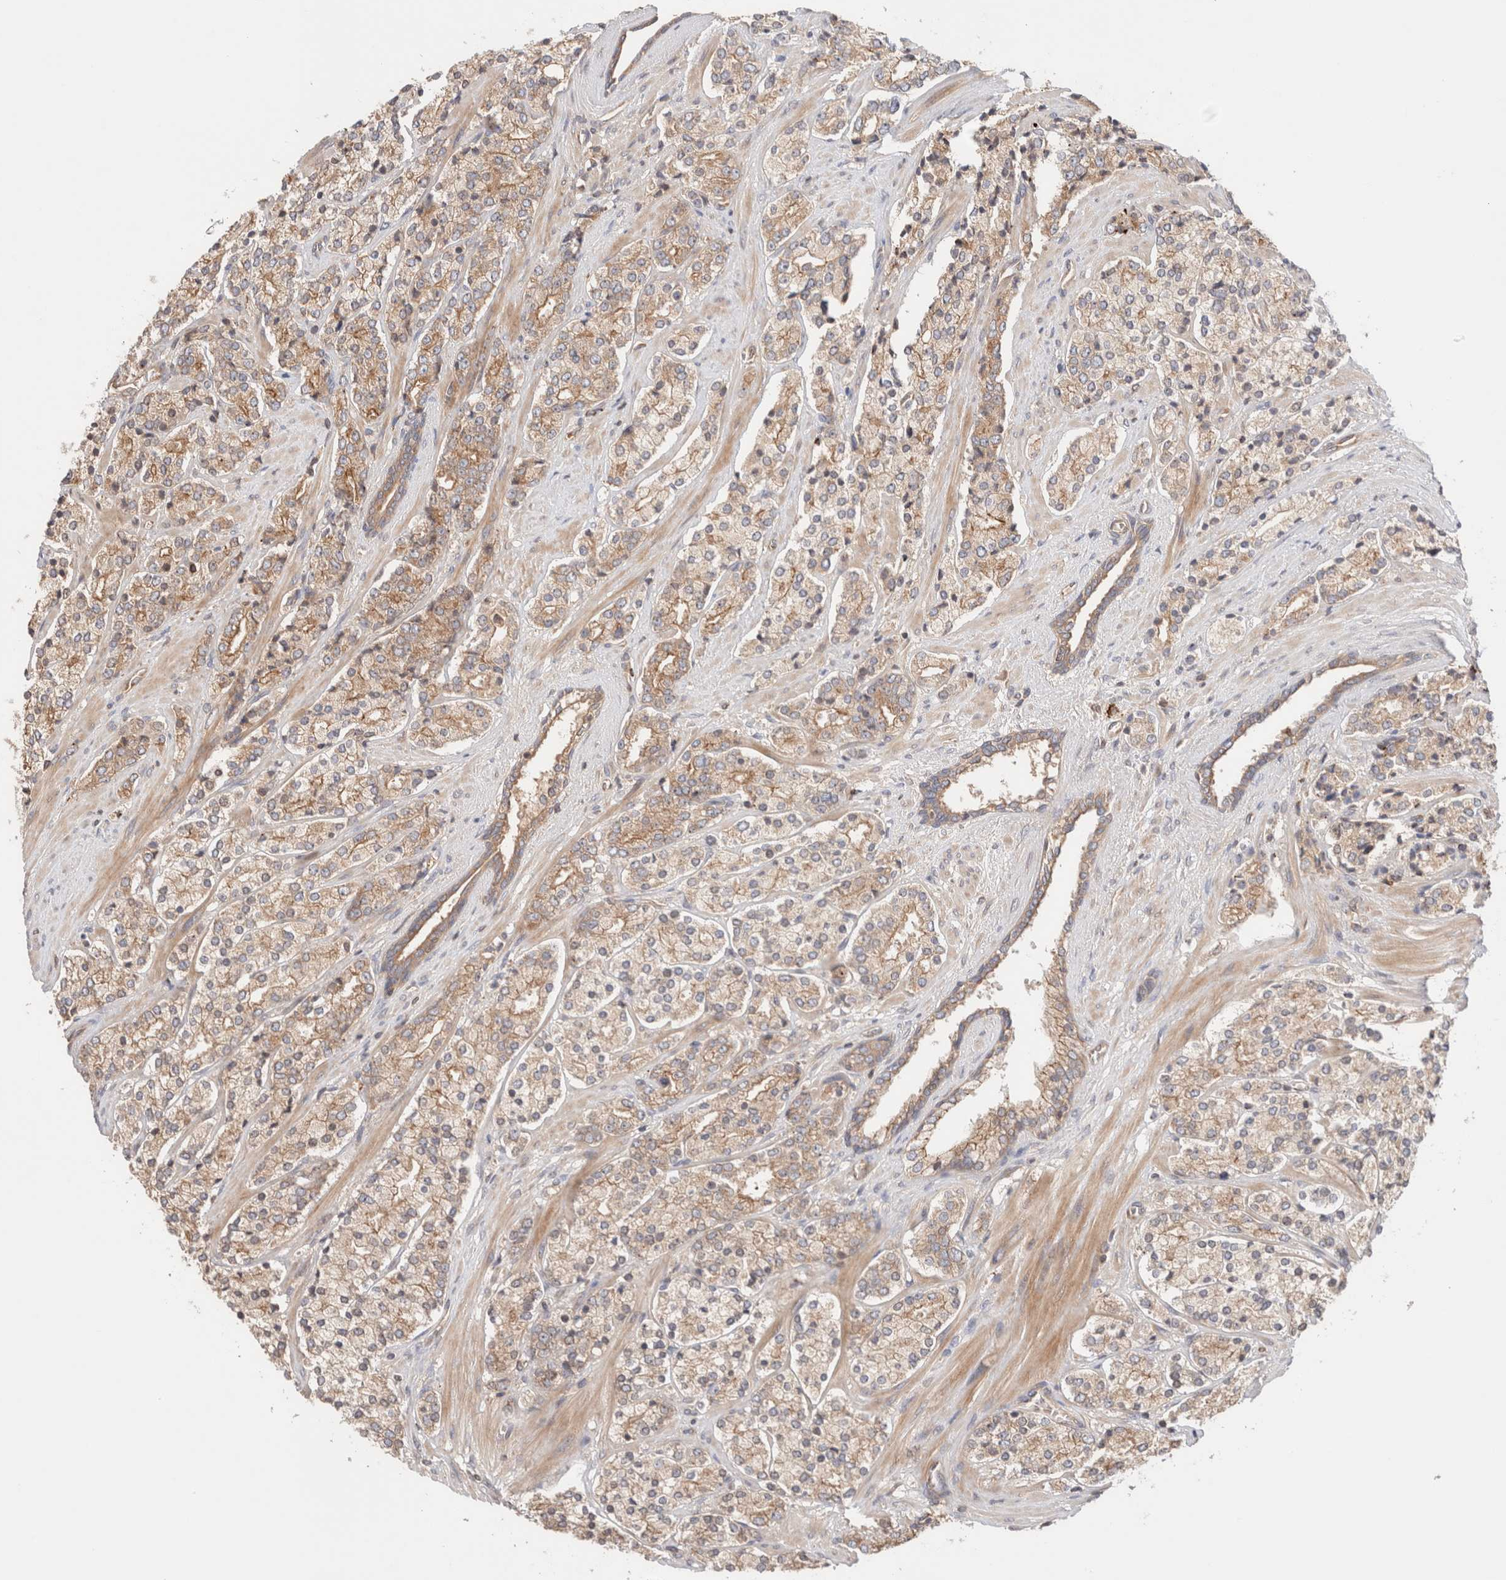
{"staining": {"intensity": "weak", "quantity": ">75%", "location": "cytoplasmic/membranous"}, "tissue": "prostate cancer", "cell_type": "Tumor cells", "image_type": "cancer", "snomed": [{"axis": "morphology", "description": "Adenocarcinoma, High grade"}, {"axis": "topography", "description": "Prostate"}], "caption": "IHC photomicrograph of prostate cancer (high-grade adenocarcinoma) stained for a protein (brown), which reveals low levels of weak cytoplasmic/membranous expression in about >75% of tumor cells.", "gene": "SIKE1", "patient": {"sex": "male", "age": 71}}